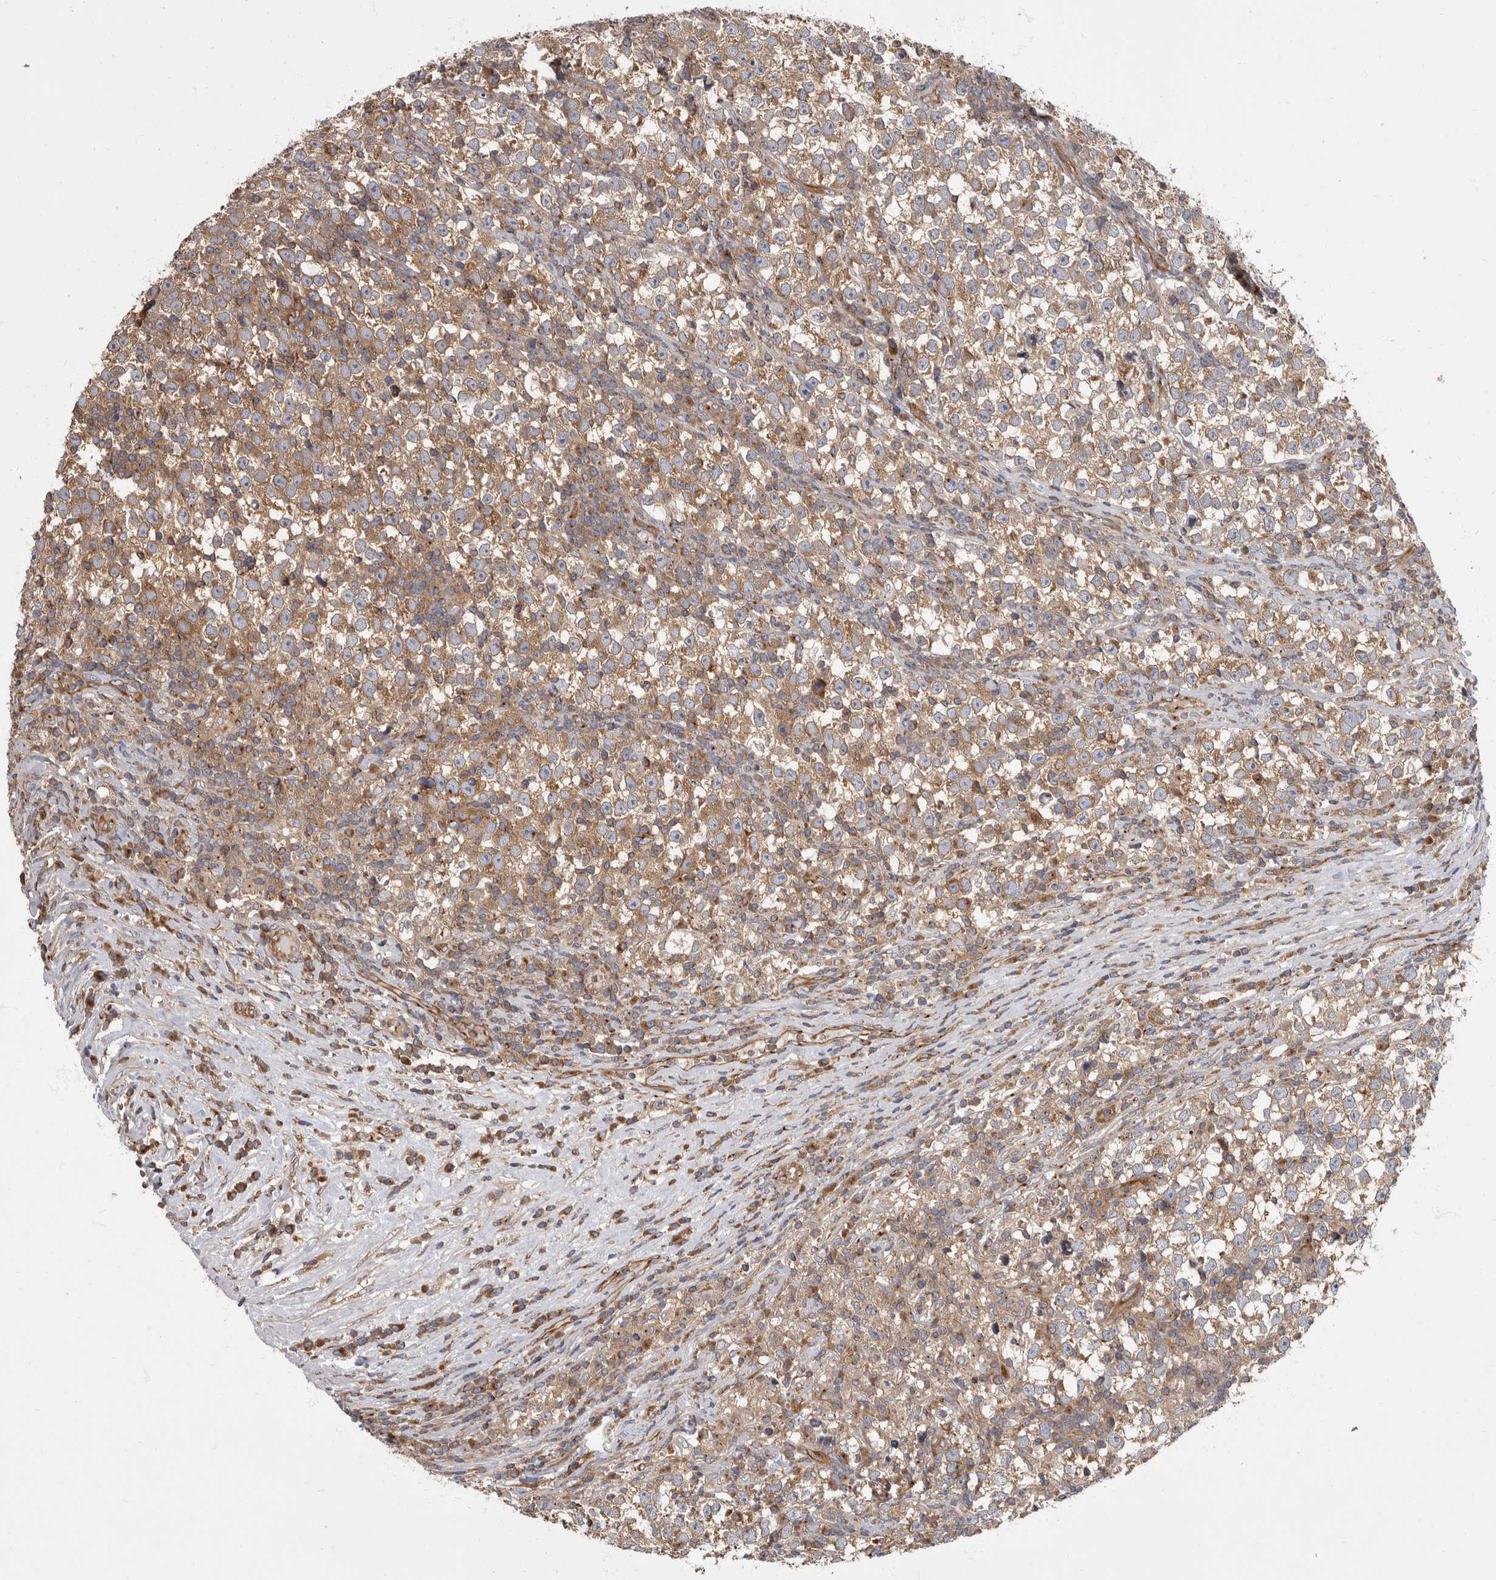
{"staining": {"intensity": "moderate", "quantity": ">75%", "location": "cytoplasmic/membranous"}, "tissue": "testis cancer", "cell_type": "Tumor cells", "image_type": "cancer", "snomed": [{"axis": "morphology", "description": "Normal tissue, NOS"}, {"axis": "morphology", "description": "Seminoma, NOS"}, {"axis": "topography", "description": "Testis"}], "caption": "Immunohistochemistry (IHC) of testis cancer (seminoma) demonstrates medium levels of moderate cytoplasmic/membranous positivity in about >75% of tumor cells.", "gene": "HOOK3", "patient": {"sex": "male", "age": 43}}